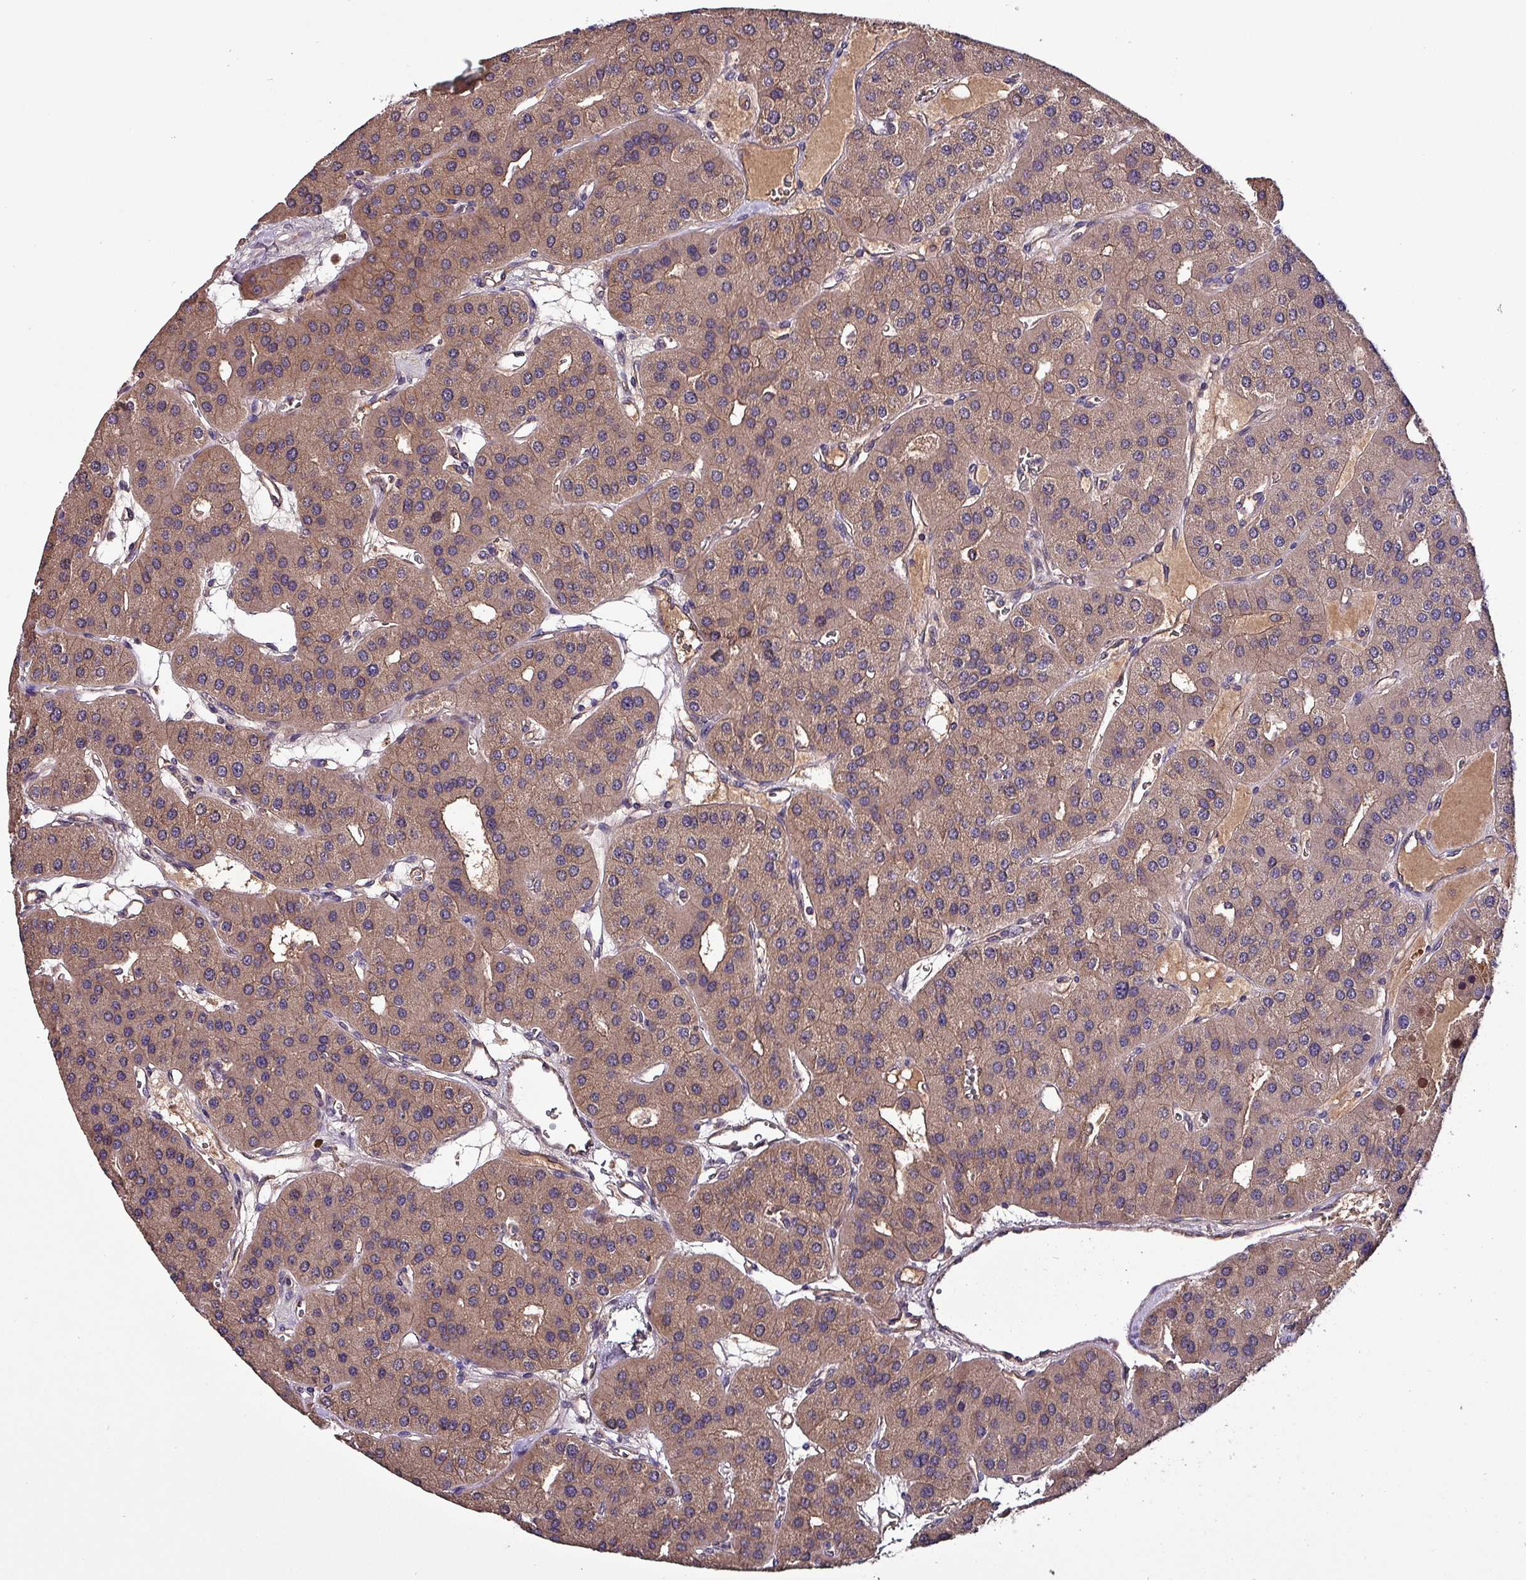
{"staining": {"intensity": "weak", "quantity": ">75%", "location": "cytoplasmic/membranous"}, "tissue": "parathyroid gland", "cell_type": "Glandular cells", "image_type": "normal", "snomed": [{"axis": "morphology", "description": "Normal tissue, NOS"}, {"axis": "morphology", "description": "Adenoma, NOS"}, {"axis": "topography", "description": "Parathyroid gland"}], "caption": "Parathyroid gland stained for a protein displays weak cytoplasmic/membranous positivity in glandular cells. (DAB IHC with brightfield microscopy, high magnification).", "gene": "PAFAH1B2", "patient": {"sex": "female", "age": 86}}